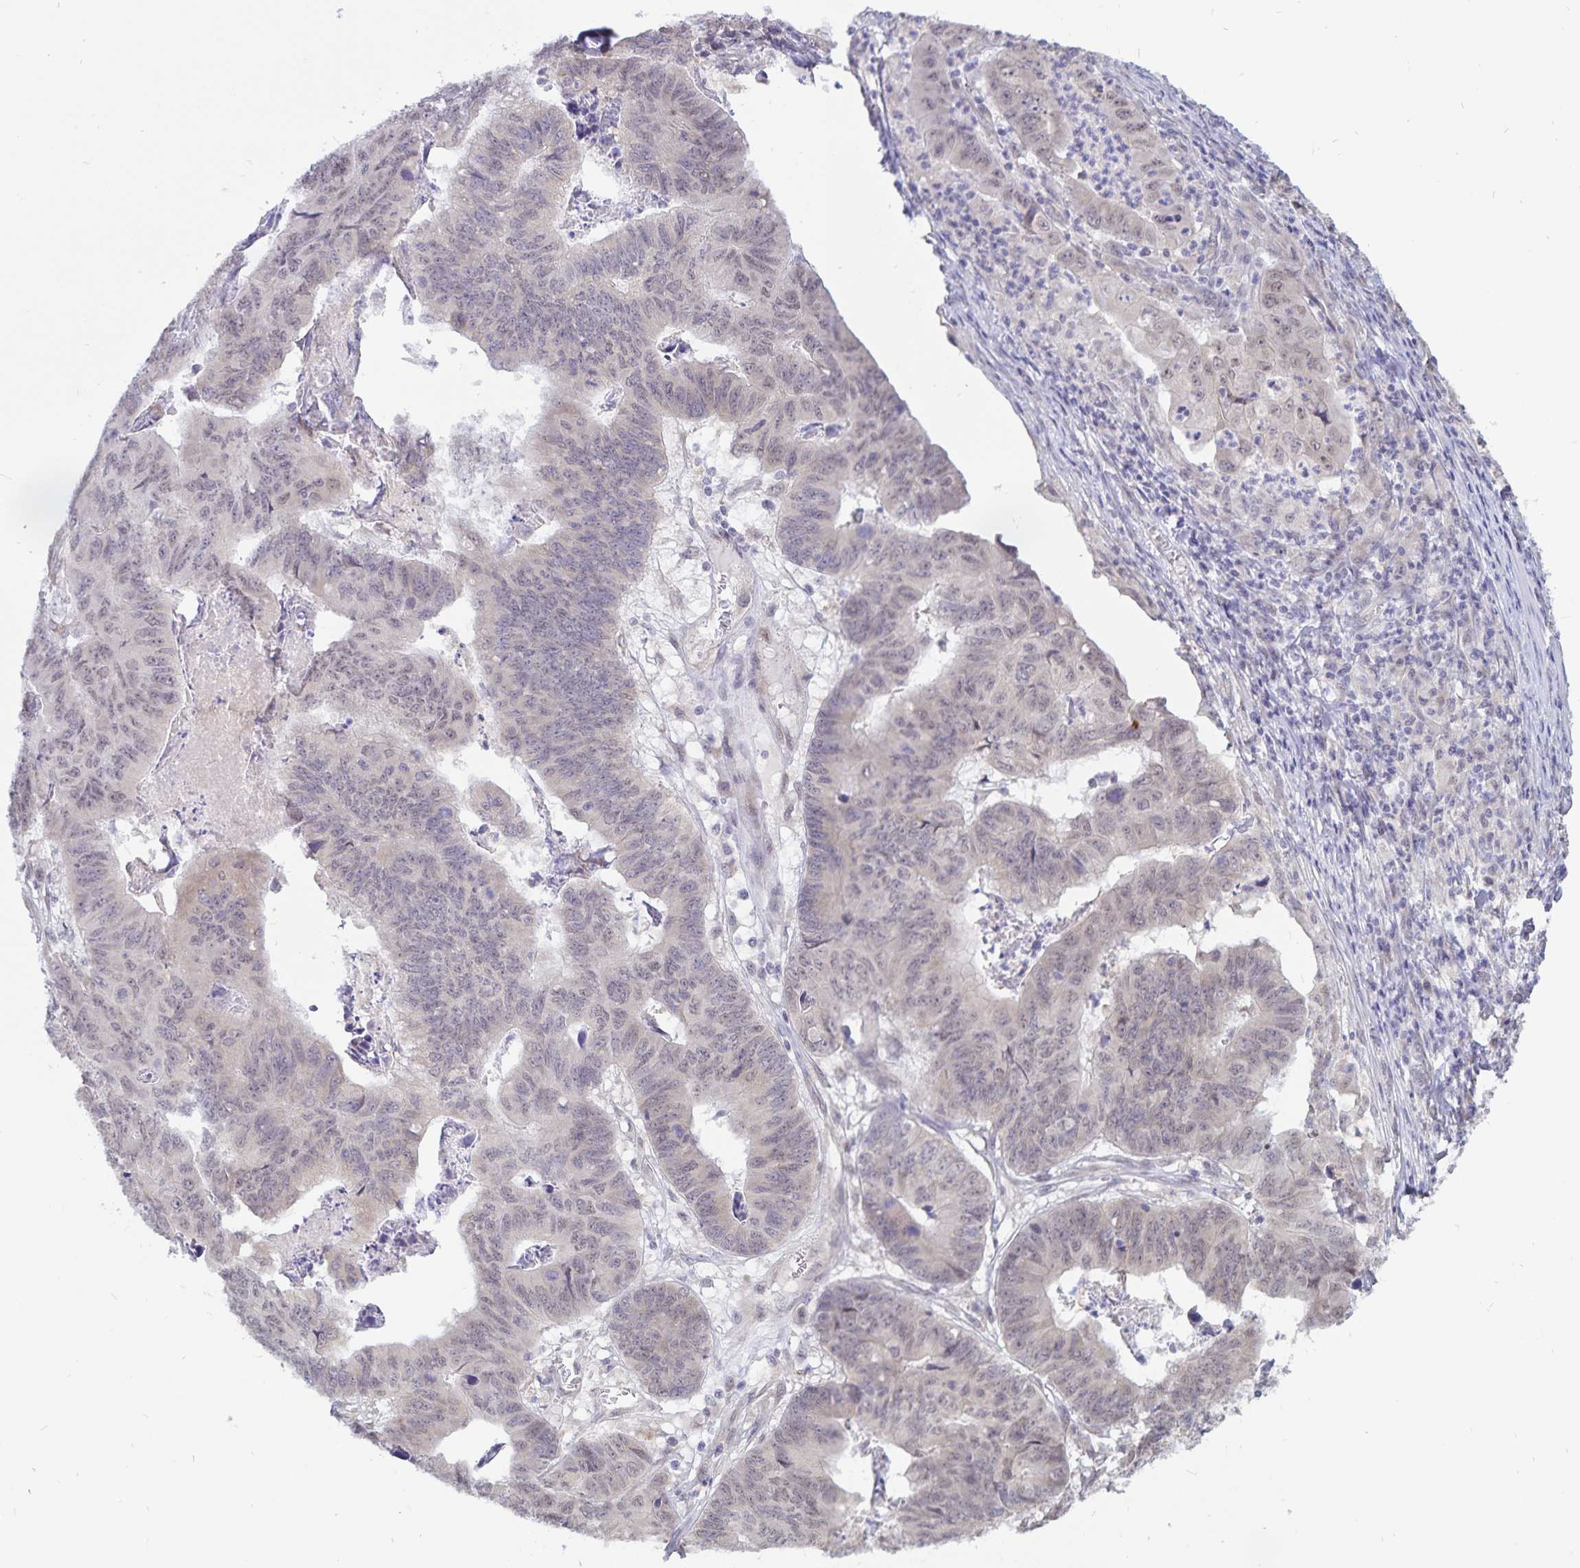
{"staining": {"intensity": "negative", "quantity": "none", "location": "none"}, "tissue": "stomach cancer", "cell_type": "Tumor cells", "image_type": "cancer", "snomed": [{"axis": "morphology", "description": "Adenocarcinoma, NOS"}, {"axis": "topography", "description": "Stomach, lower"}], "caption": "Tumor cells show no significant expression in stomach cancer (adenocarcinoma).", "gene": "ATP2A2", "patient": {"sex": "male", "age": 77}}